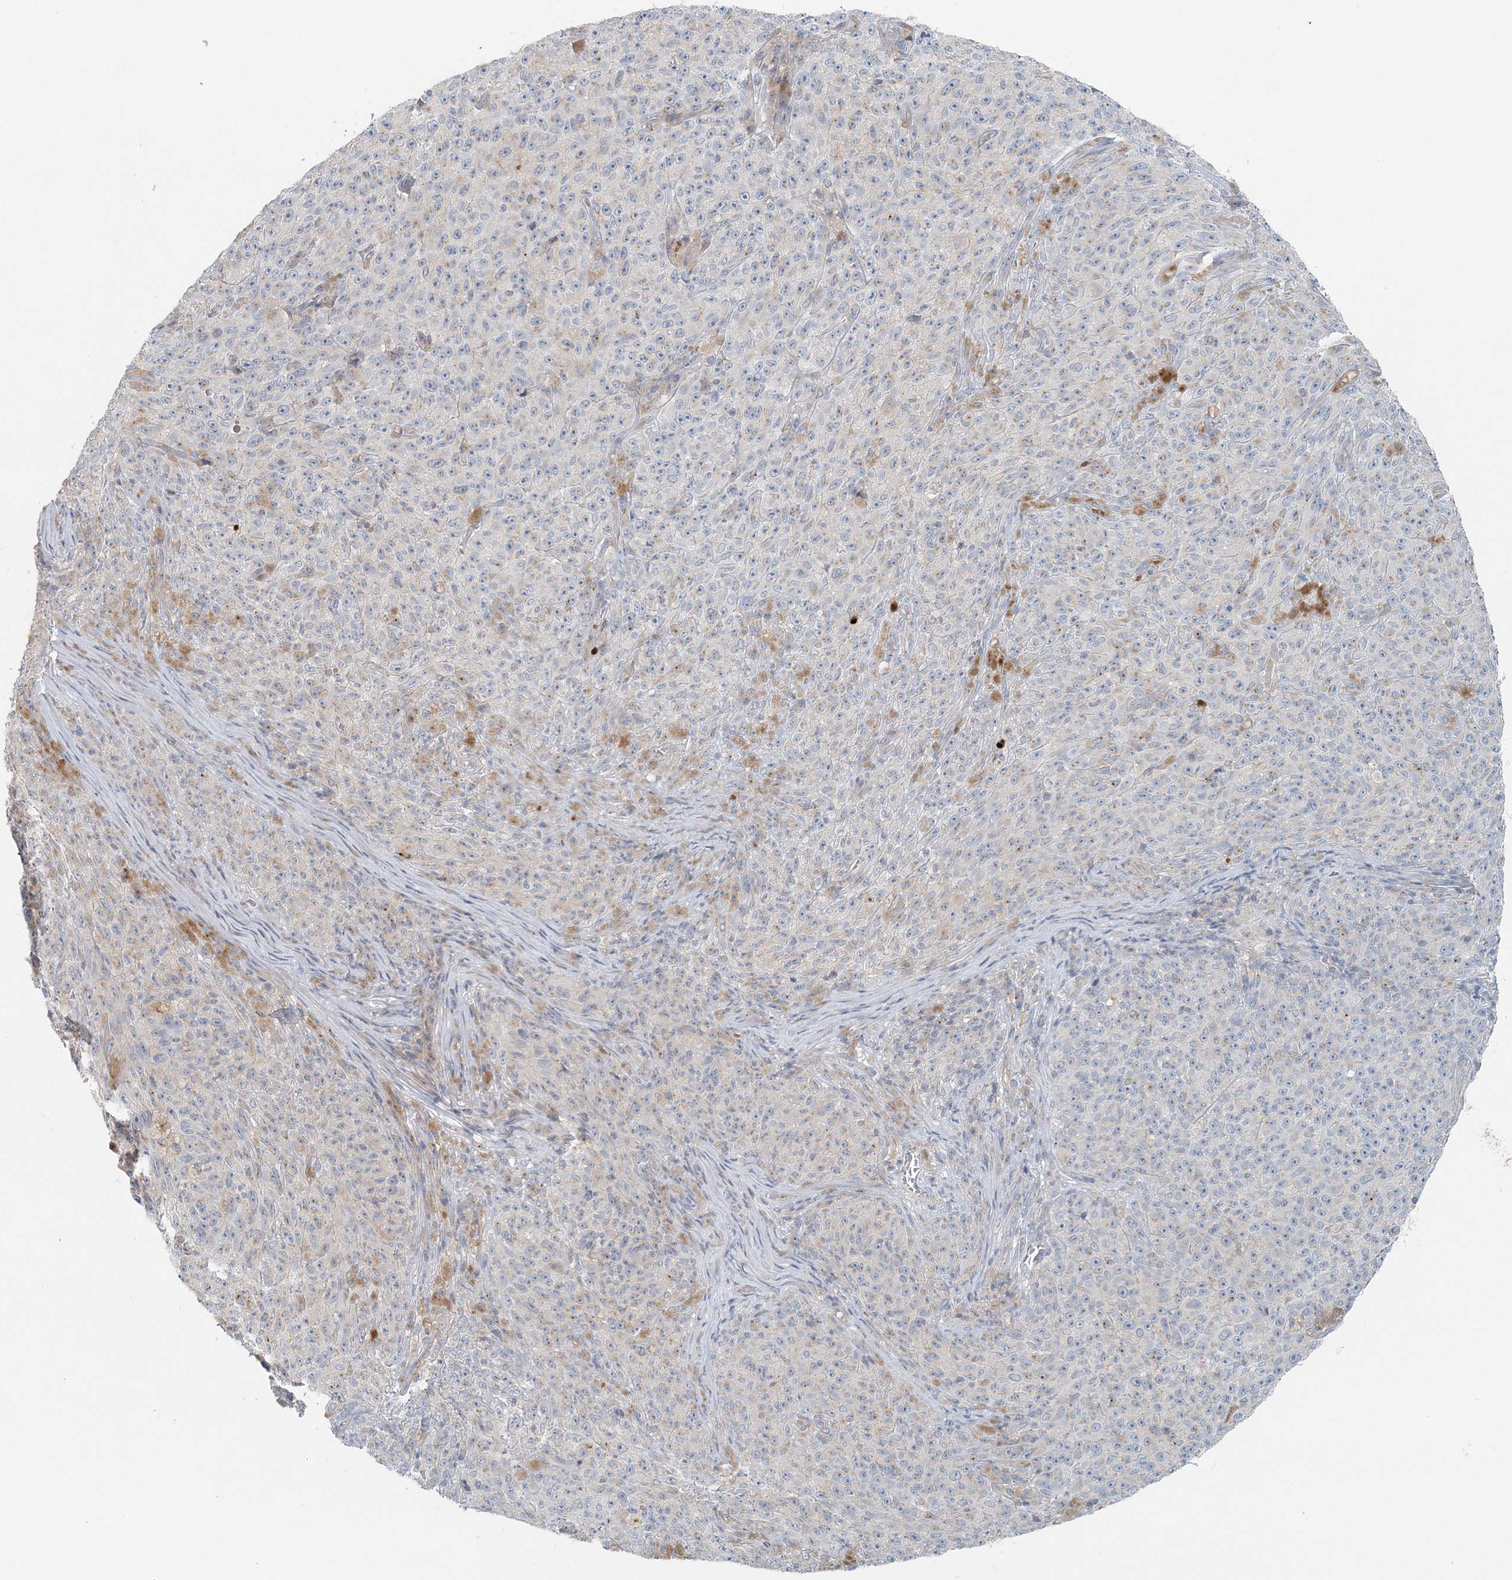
{"staining": {"intensity": "negative", "quantity": "none", "location": "none"}, "tissue": "melanoma", "cell_type": "Tumor cells", "image_type": "cancer", "snomed": [{"axis": "morphology", "description": "Malignant melanoma, NOS"}, {"axis": "topography", "description": "Skin"}], "caption": "The photomicrograph demonstrates no staining of tumor cells in malignant melanoma.", "gene": "NAA11", "patient": {"sex": "female", "age": 82}}